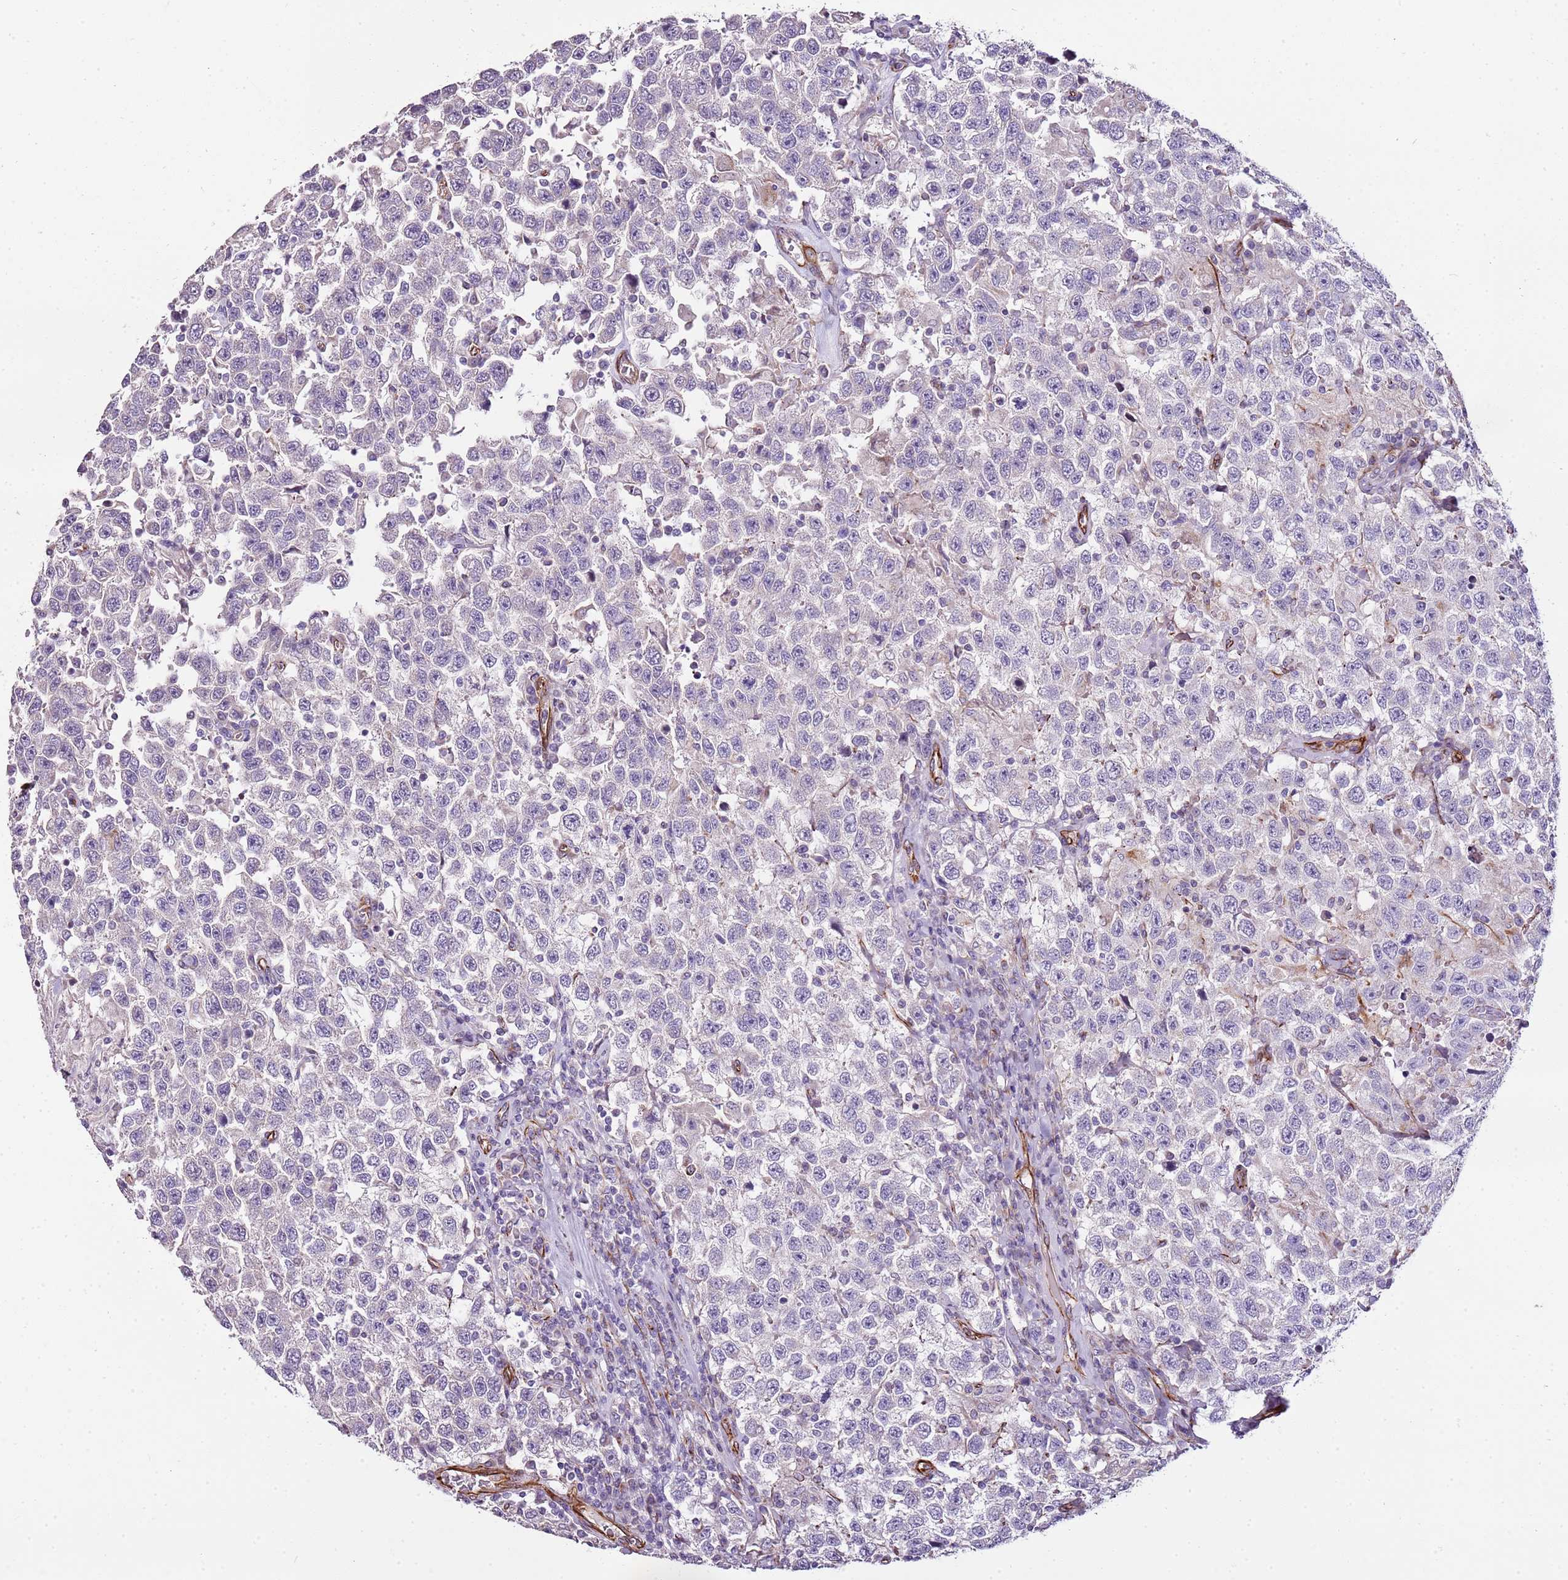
{"staining": {"intensity": "negative", "quantity": "none", "location": "none"}, "tissue": "testis cancer", "cell_type": "Tumor cells", "image_type": "cancer", "snomed": [{"axis": "morphology", "description": "Seminoma, NOS"}, {"axis": "topography", "description": "Testis"}], "caption": "Immunohistochemical staining of human testis cancer shows no significant positivity in tumor cells. The staining was performed using DAB (3,3'-diaminobenzidine) to visualize the protein expression in brown, while the nuclei were stained in blue with hematoxylin (Magnification: 20x).", "gene": "ZNF786", "patient": {"sex": "male", "age": 41}}